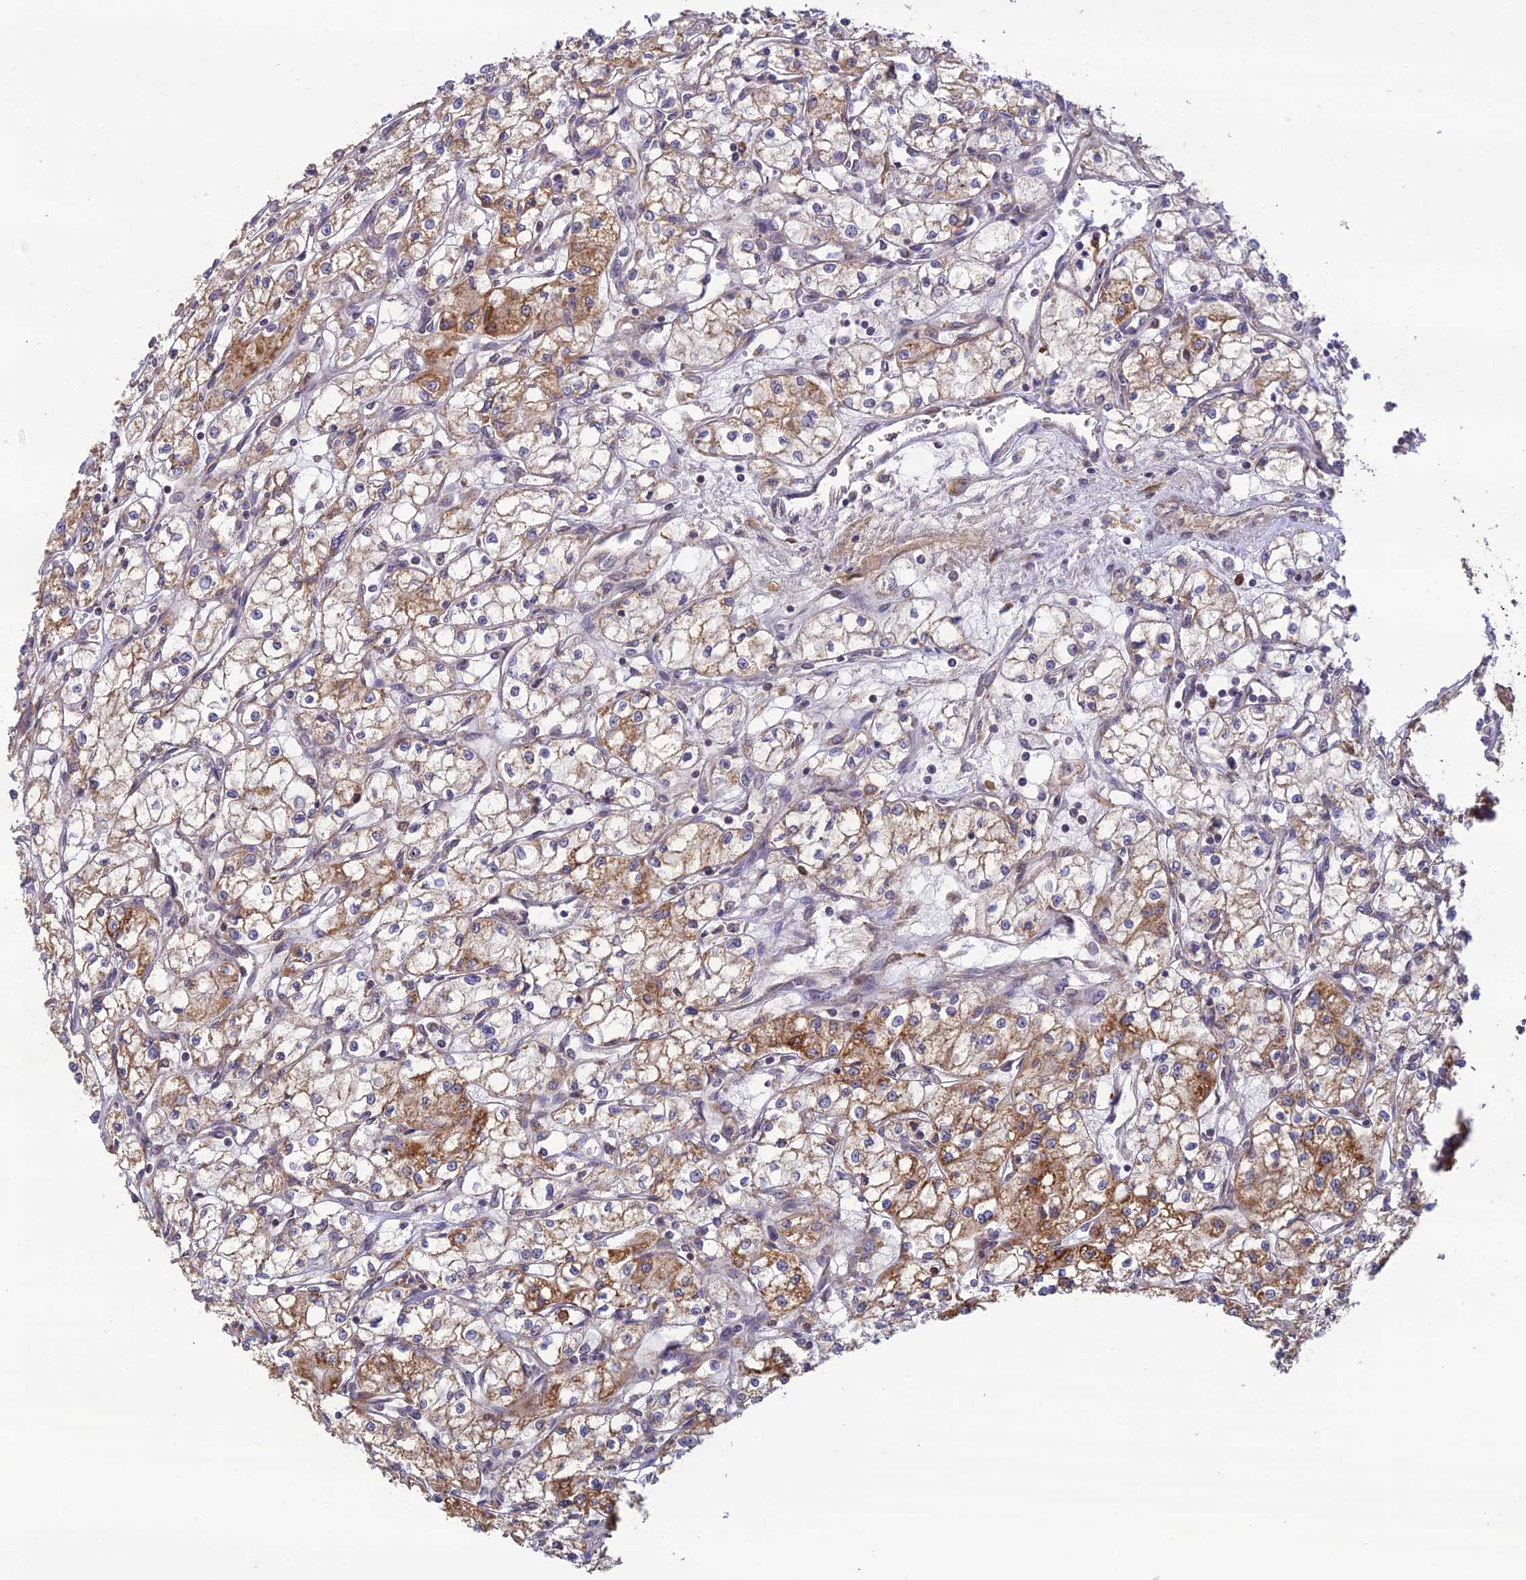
{"staining": {"intensity": "moderate", "quantity": "25%-75%", "location": "cytoplasmic/membranous"}, "tissue": "renal cancer", "cell_type": "Tumor cells", "image_type": "cancer", "snomed": [{"axis": "morphology", "description": "Adenocarcinoma, NOS"}, {"axis": "topography", "description": "Kidney"}], "caption": "Renal cancer was stained to show a protein in brown. There is medium levels of moderate cytoplasmic/membranous staining in approximately 25%-75% of tumor cells.", "gene": "MRNIP", "patient": {"sex": "male", "age": 59}}